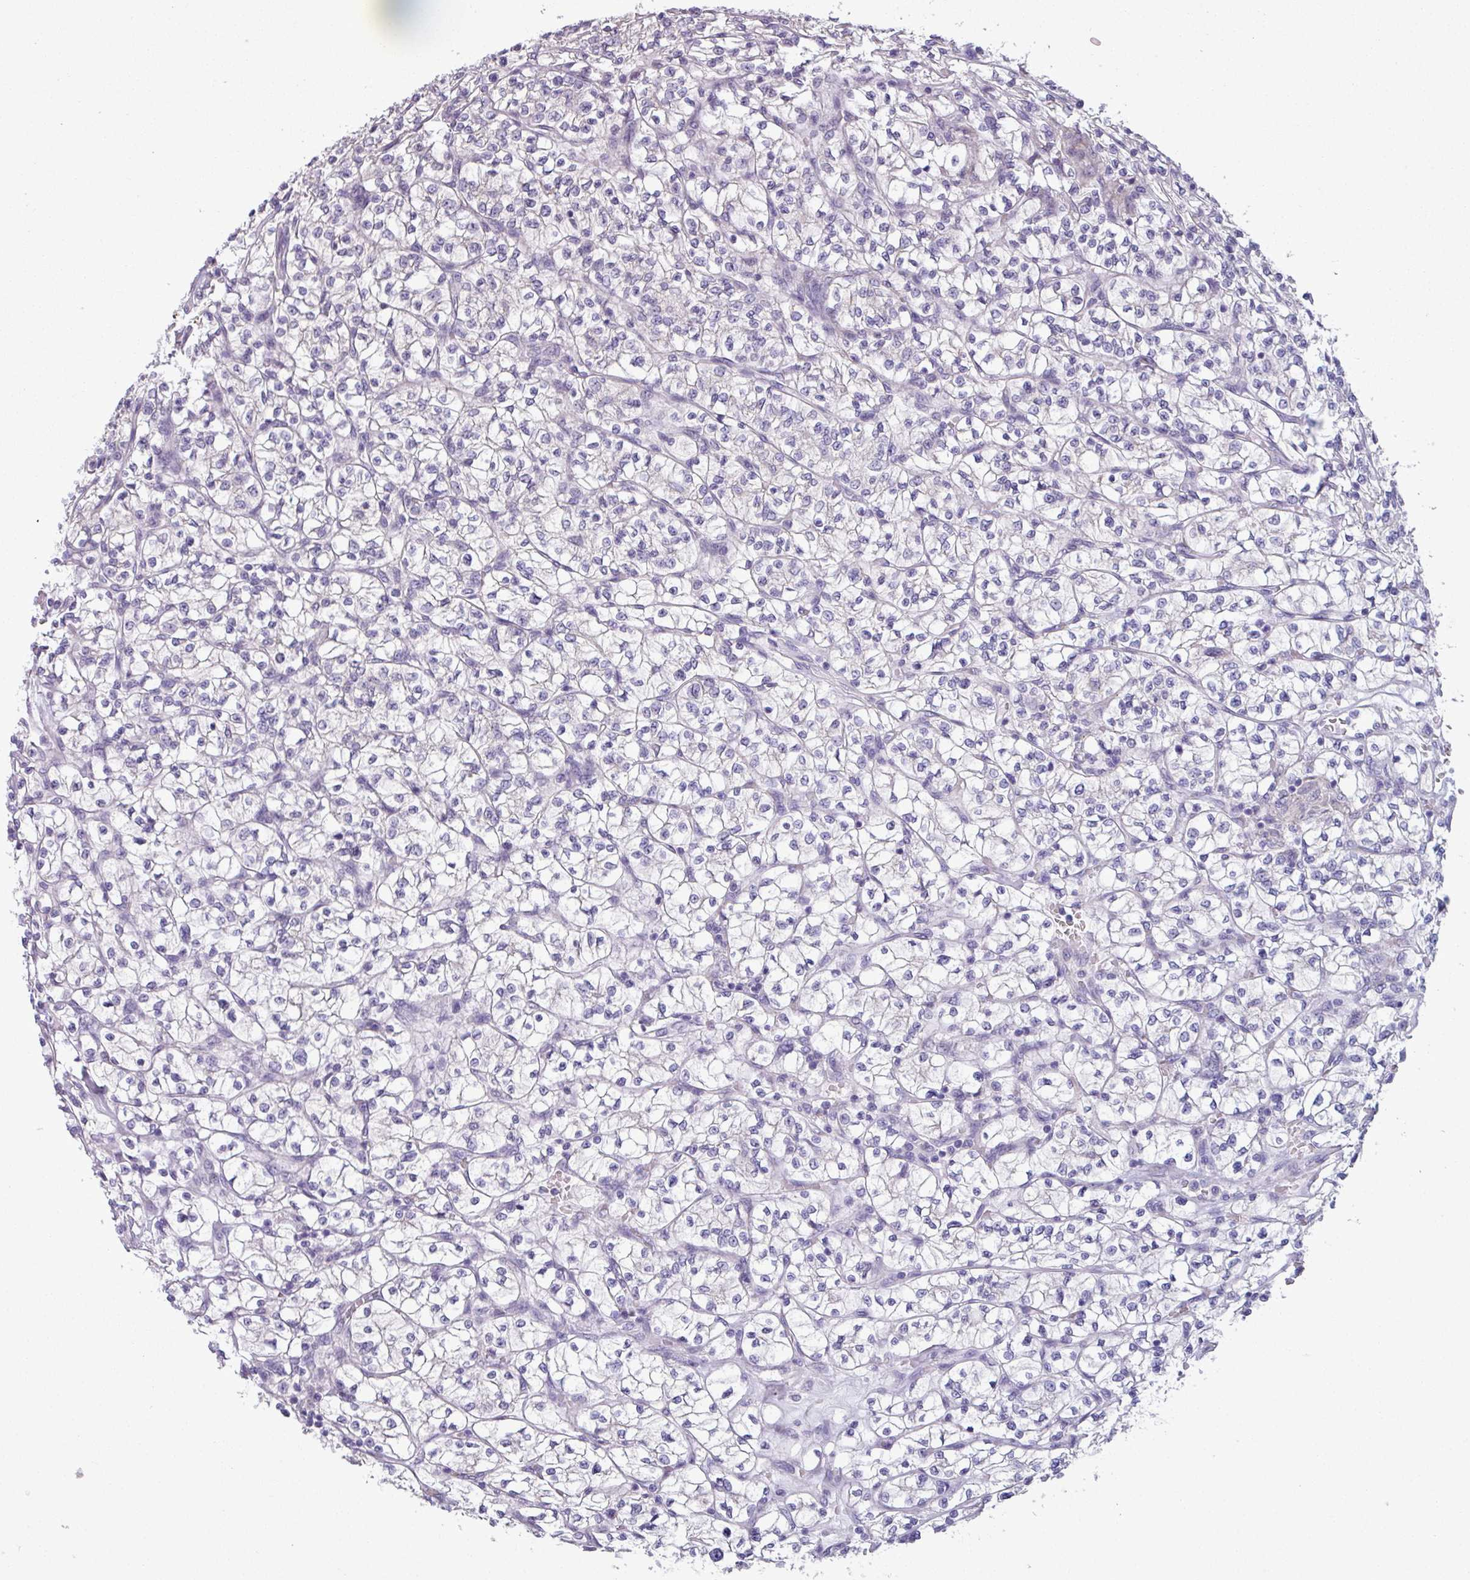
{"staining": {"intensity": "negative", "quantity": "none", "location": "none"}, "tissue": "renal cancer", "cell_type": "Tumor cells", "image_type": "cancer", "snomed": [{"axis": "morphology", "description": "Adenocarcinoma, NOS"}, {"axis": "topography", "description": "Kidney"}], "caption": "Renal cancer (adenocarcinoma) was stained to show a protein in brown. There is no significant positivity in tumor cells.", "gene": "C20orf27", "patient": {"sex": "female", "age": 64}}